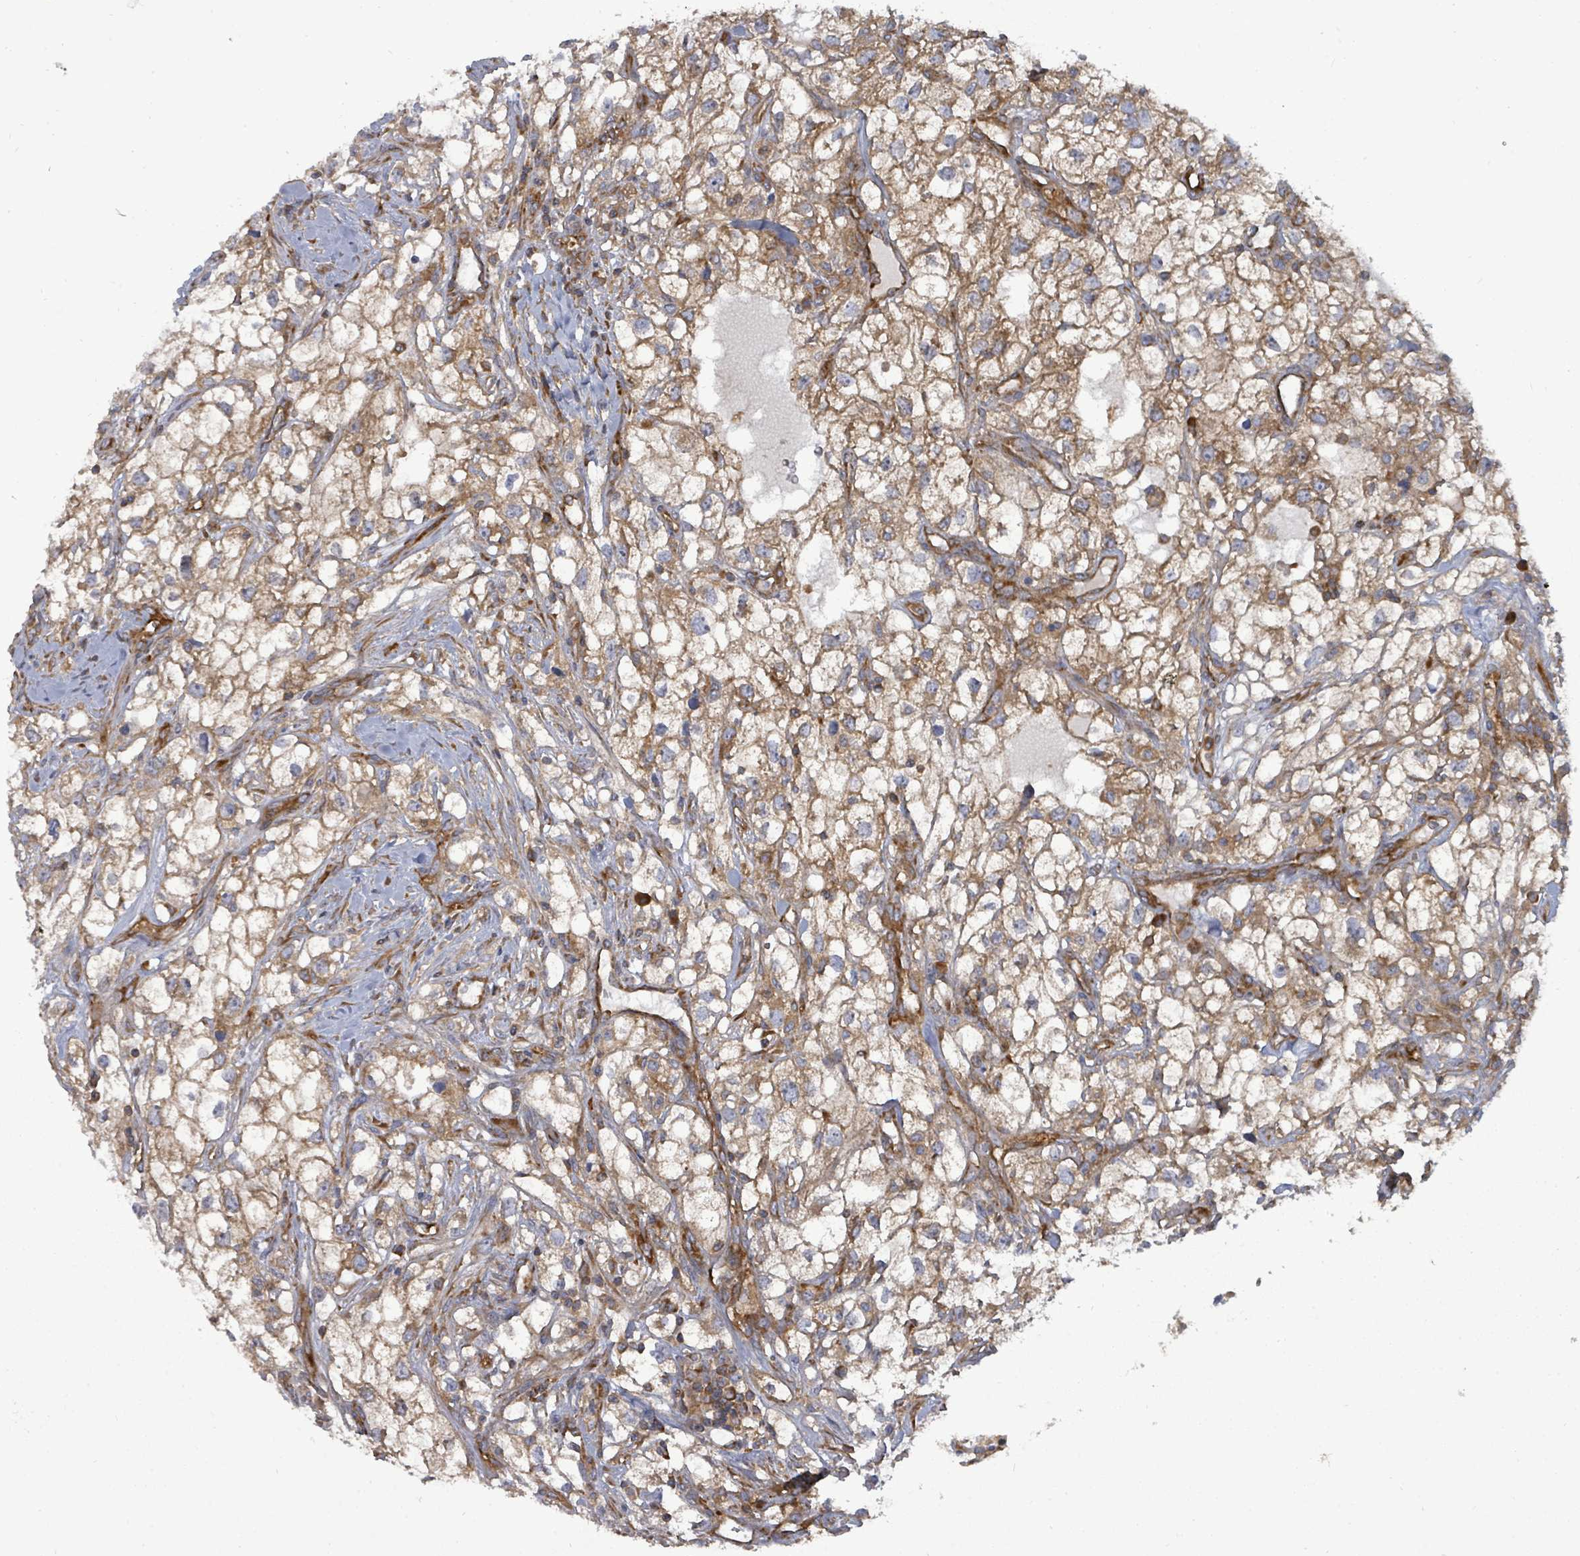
{"staining": {"intensity": "moderate", "quantity": ">75%", "location": "cytoplasmic/membranous"}, "tissue": "renal cancer", "cell_type": "Tumor cells", "image_type": "cancer", "snomed": [{"axis": "morphology", "description": "Adenocarcinoma, NOS"}, {"axis": "topography", "description": "Kidney"}], "caption": "Immunohistochemical staining of renal adenocarcinoma exhibits medium levels of moderate cytoplasmic/membranous protein staining in about >75% of tumor cells.", "gene": "EIF3C", "patient": {"sex": "male", "age": 59}}